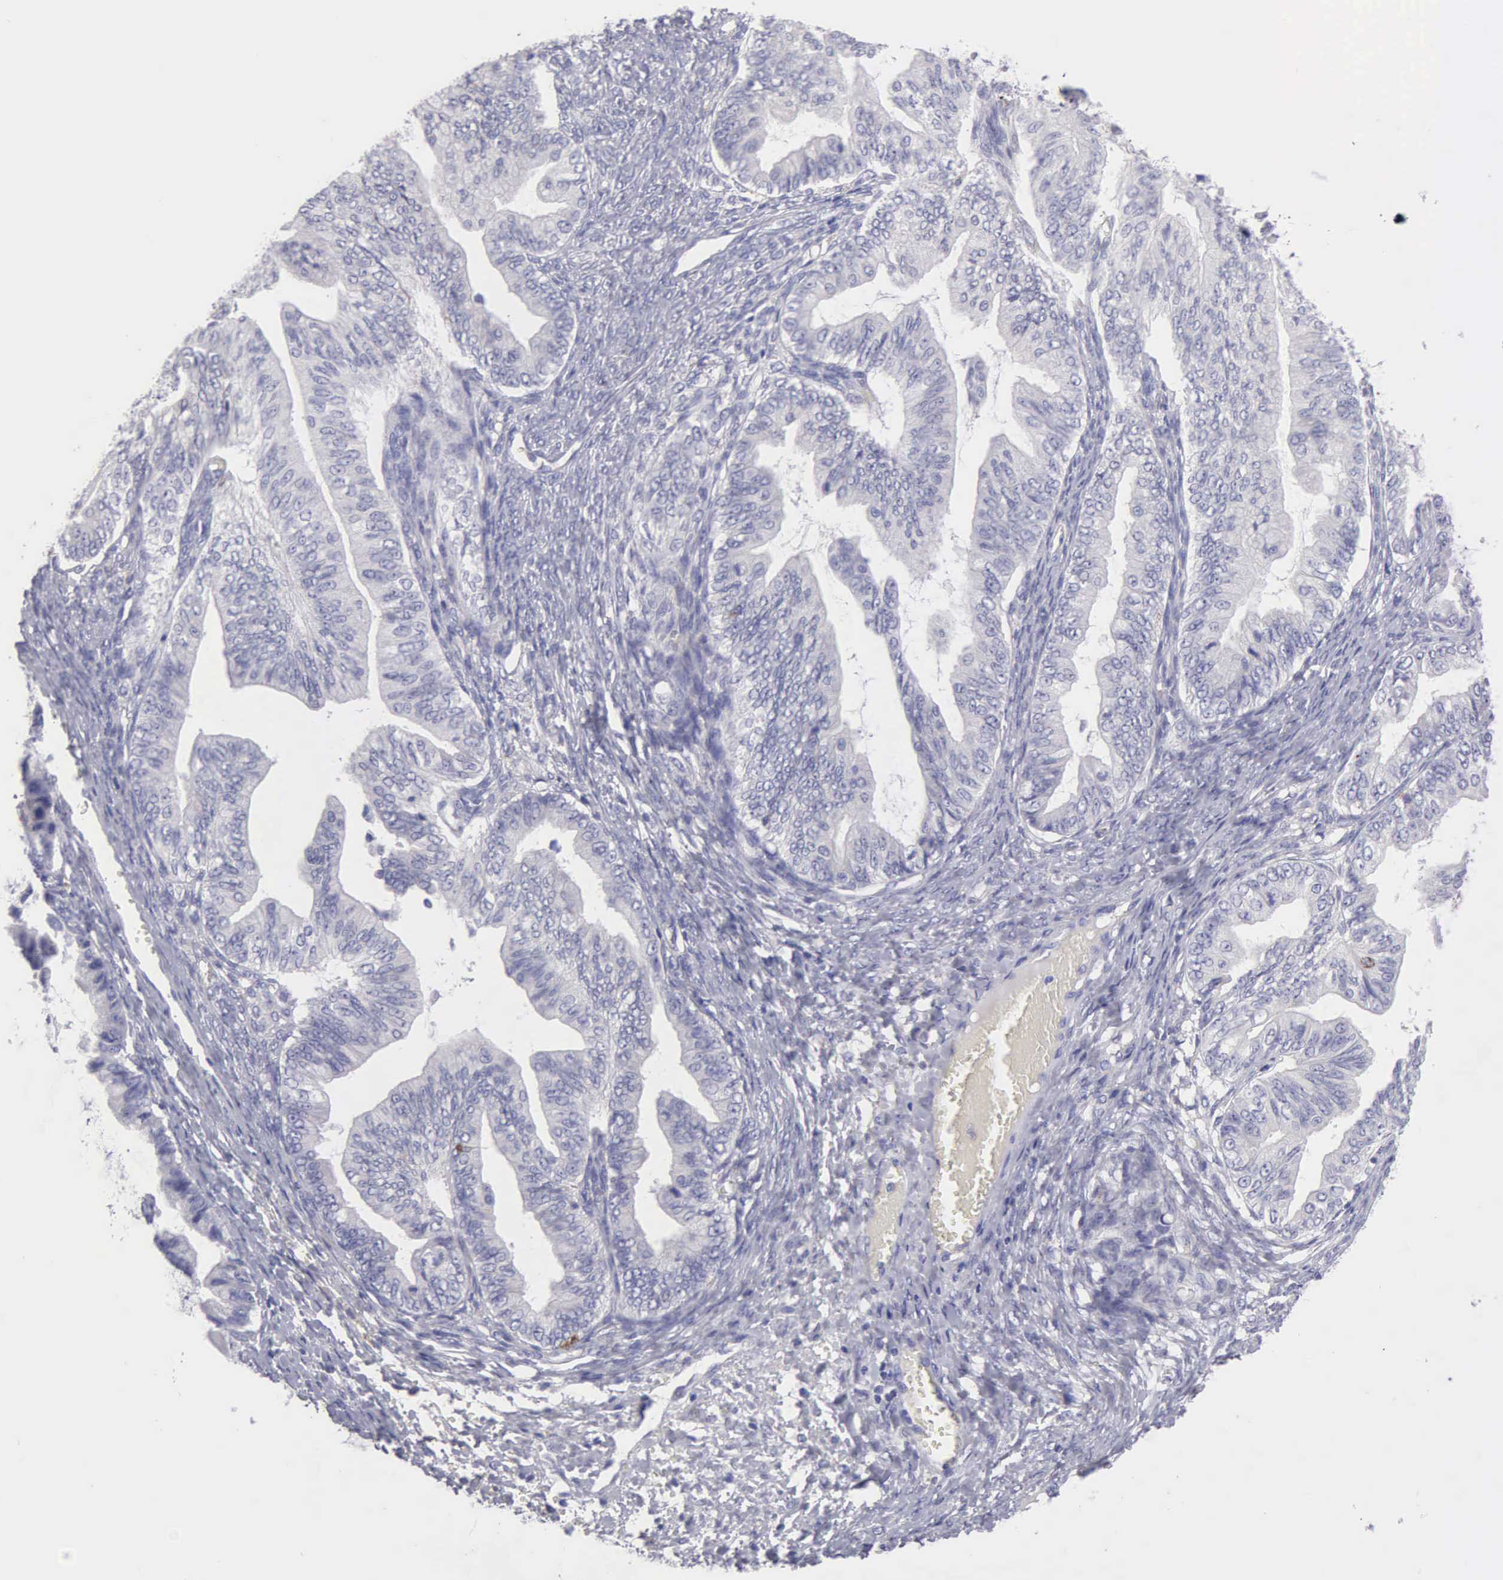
{"staining": {"intensity": "negative", "quantity": "none", "location": "none"}, "tissue": "ovarian cancer", "cell_type": "Tumor cells", "image_type": "cancer", "snomed": [{"axis": "morphology", "description": "Cystadenocarcinoma, mucinous, NOS"}, {"axis": "topography", "description": "Ovary"}], "caption": "Tumor cells show no significant protein positivity in ovarian cancer (mucinous cystadenocarcinoma). (Stains: DAB (3,3'-diaminobenzidine) immunohistochemistry (IHC) with hematoxylin counter stain, Microscopy: brightfield microscopy at high magnification).", "gene": "TYRP1", "patient": {"sex": "female", "age": 36}}